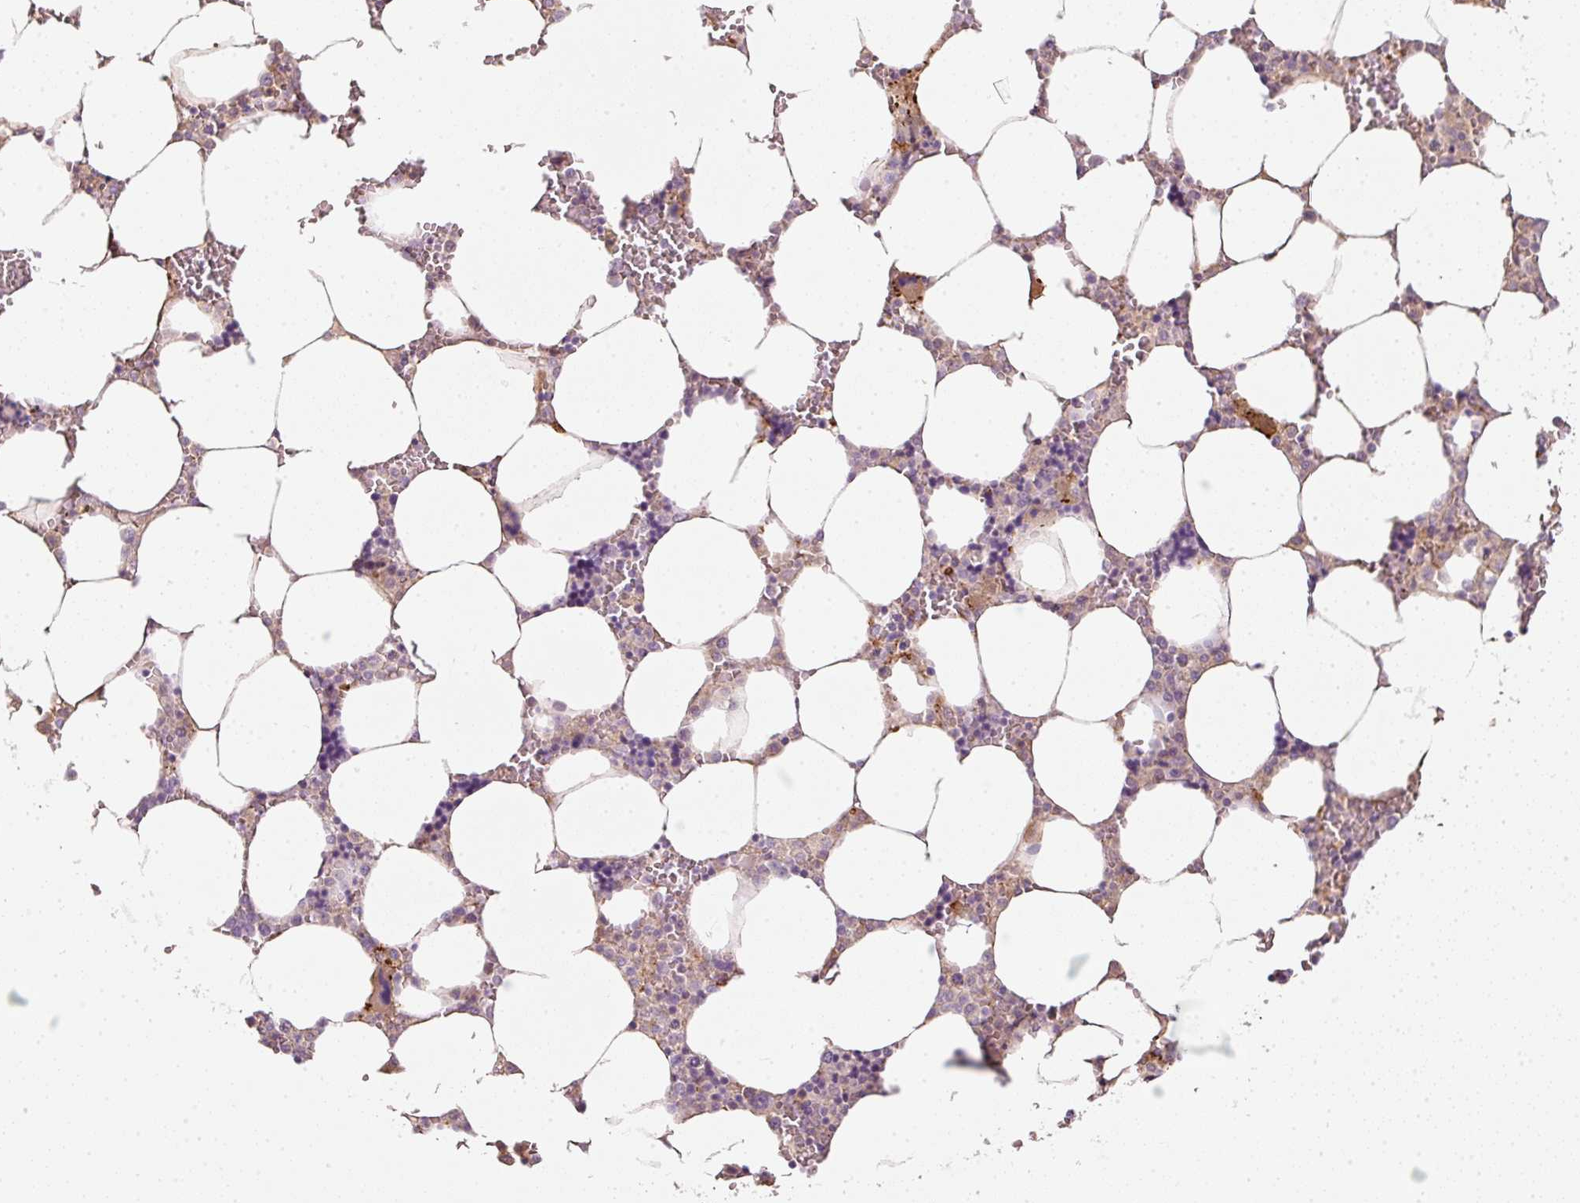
{"staining": {"intensity": "moderate", "quantity": "<25%", "location": "cytoplasmic/membranous"}, "tissue": "bone marrow", "cell_type": "Hematopoietic cells", "image_type": "normal", "snomed": [{"axis": "morphology", "description": "Normal tissue, NOS"}, {"axis": "topography", "description": "Bone marrow"}], "caption": "A brown stain highlights moderate cytoplasmic/membranous staining of a protein in hematopoietic cells of benign human bone marrow. (DAB IHC, brown staining for protein, blue staining for nuclei).", "gene": "TOGARAM1", "patient": {"sex": "male", "age": 64}}